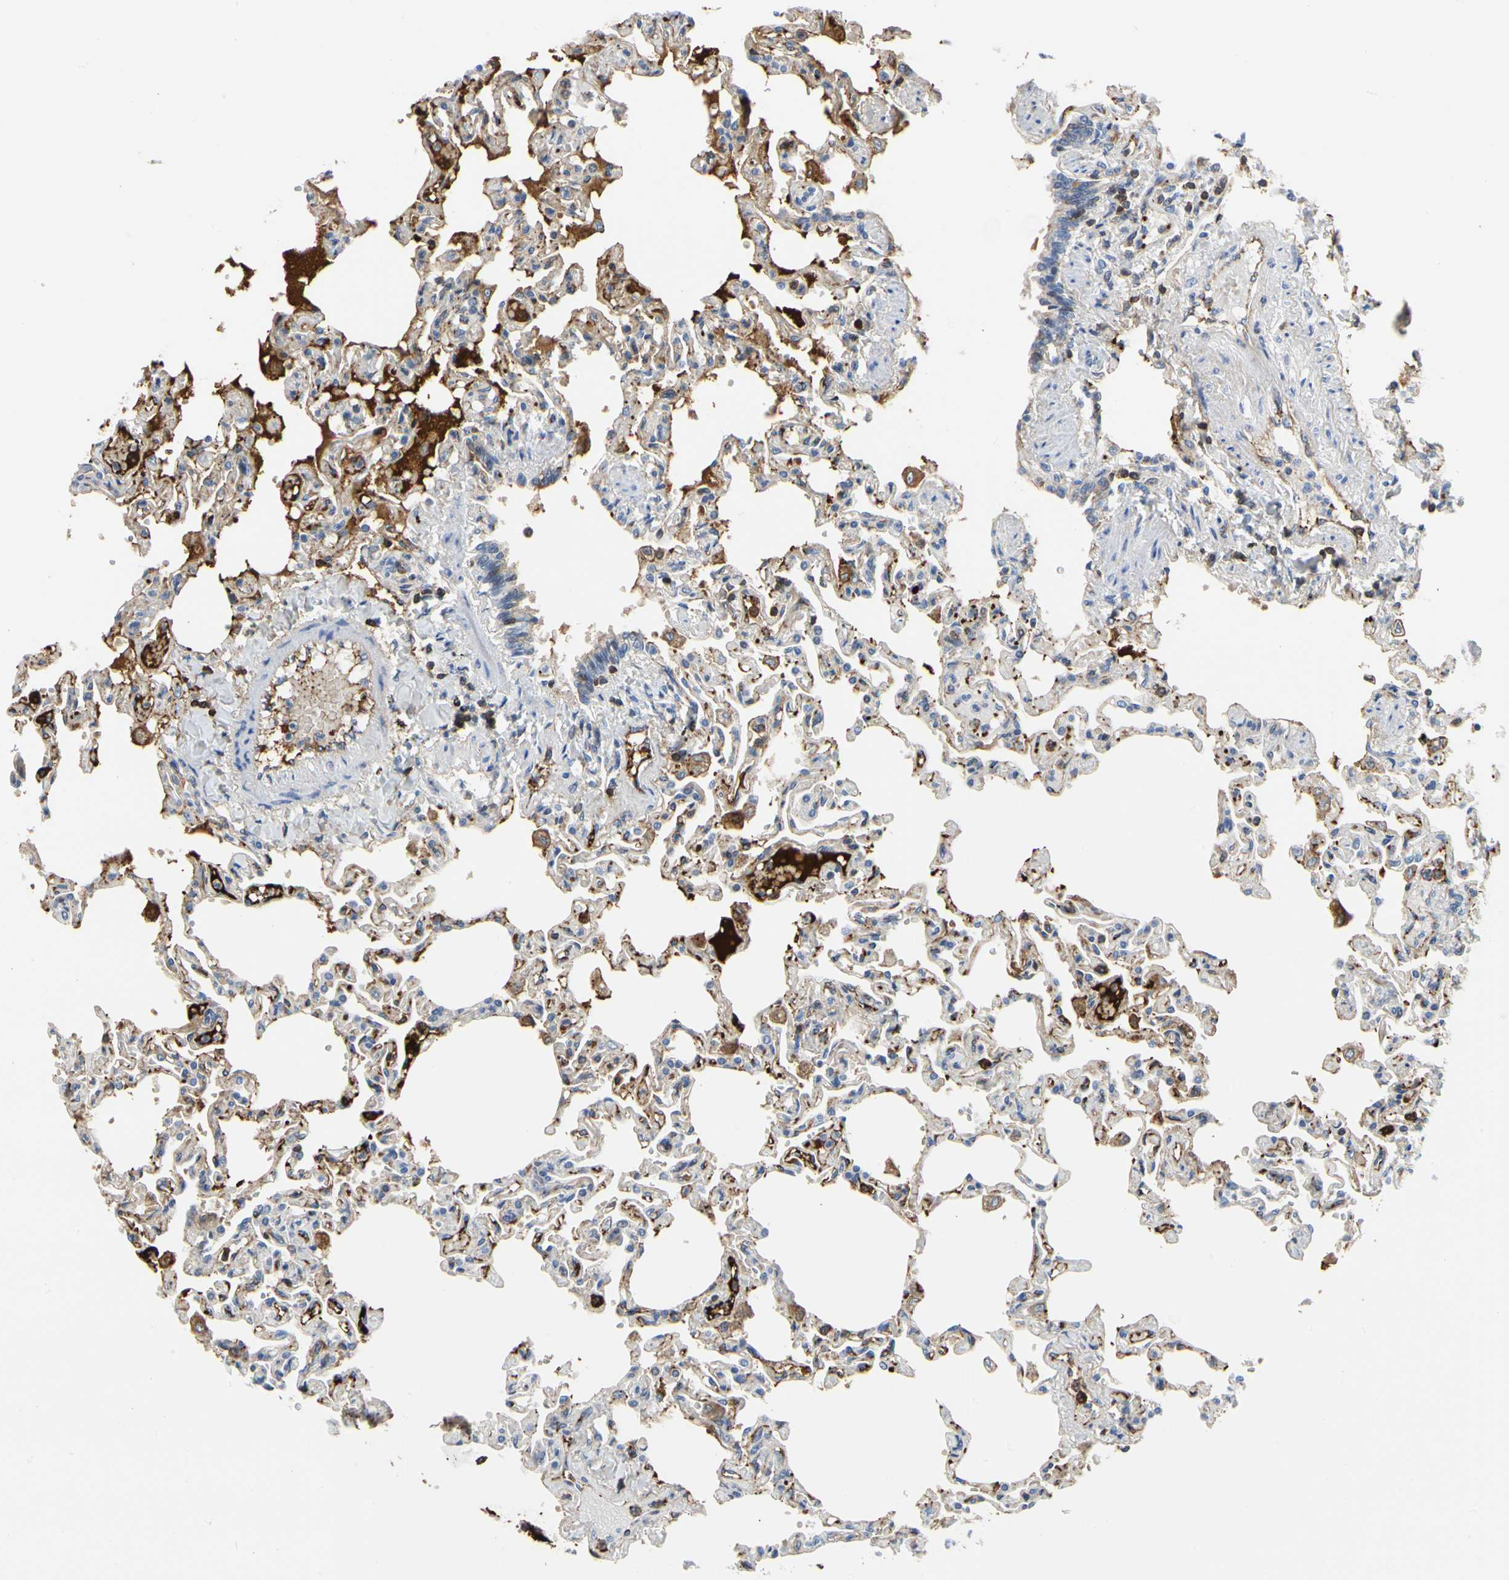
{"staining": {"intensity": "negative", "quantity": "none", "location": "none"}, "tissue": "lung", "cell_type": "Alveolar cells", "image_type": "normal", "snomed": [{"axis": "morphology", "description": "Normal tissue, NOS"}, {"axis": "topography", "description": "Lung"}], "caption": "IHC histopathology image of benign human lung stained for a protein (brown), which reveals no staining in alveolar cells.", "gene": "FGB", "patient": {"sex": "male", "age": 21}}